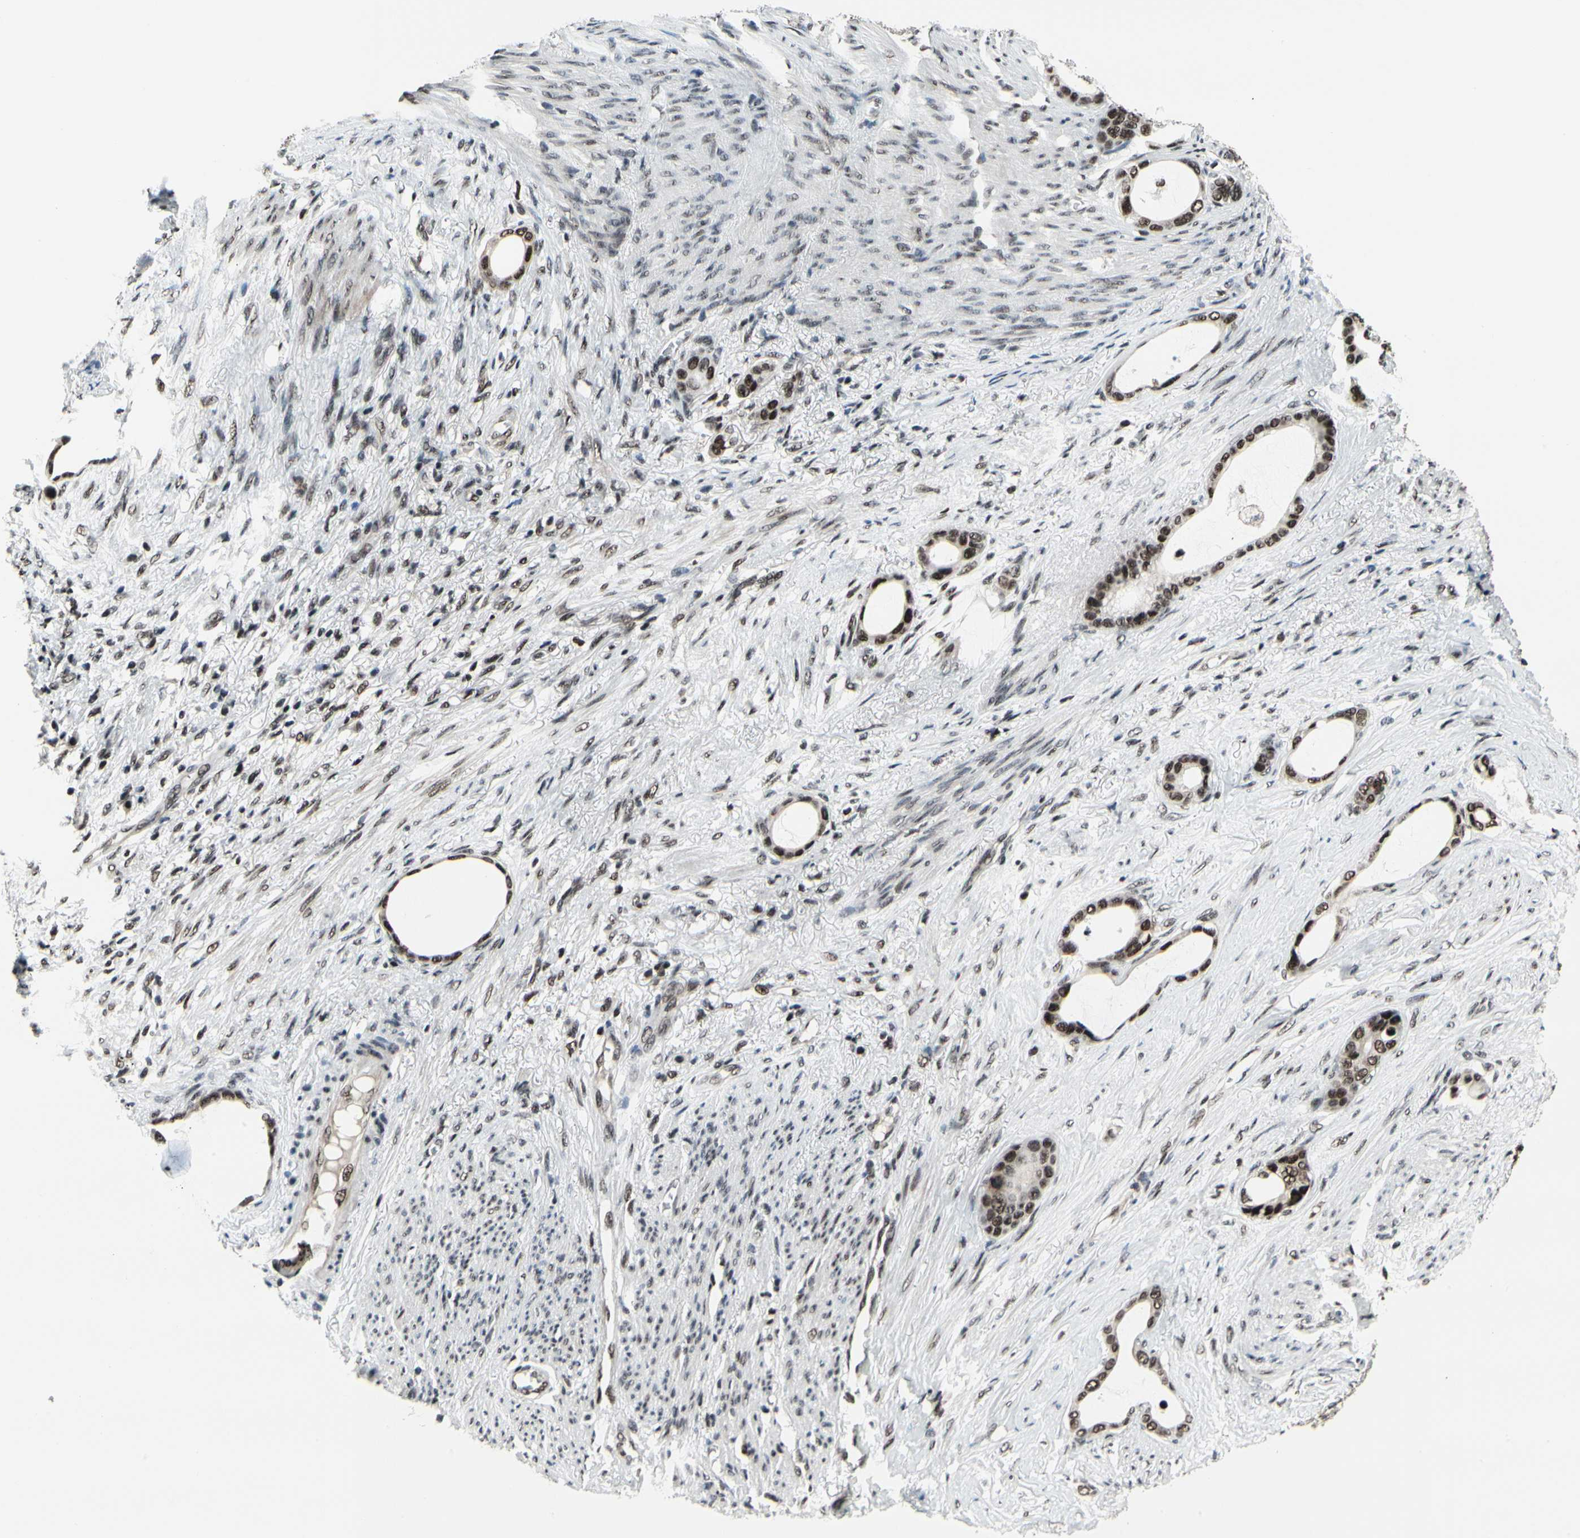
{"staining": {"intensity": "strong", "quantity": ">75%", "location": "nuclear"}, "tissue": "stomach cancer", "cell_type": "Tumor cells", "image_type": "cancer", "snomed": [{"axis": "morphology", "description": "Adenocarcinoma, NOS"}, {"axis": "topography", "description": "Stomach"}], "caption": "DAB immunohistochemical staining of human stomach cancer reveals strong nuclear protein staining in approximately >75% of tumor cells. (DAB IHC, brown staining for protein, blue staining for nuclei).", "gene": "SRSF11", "patient": {"sex": "female", "age": 75}}